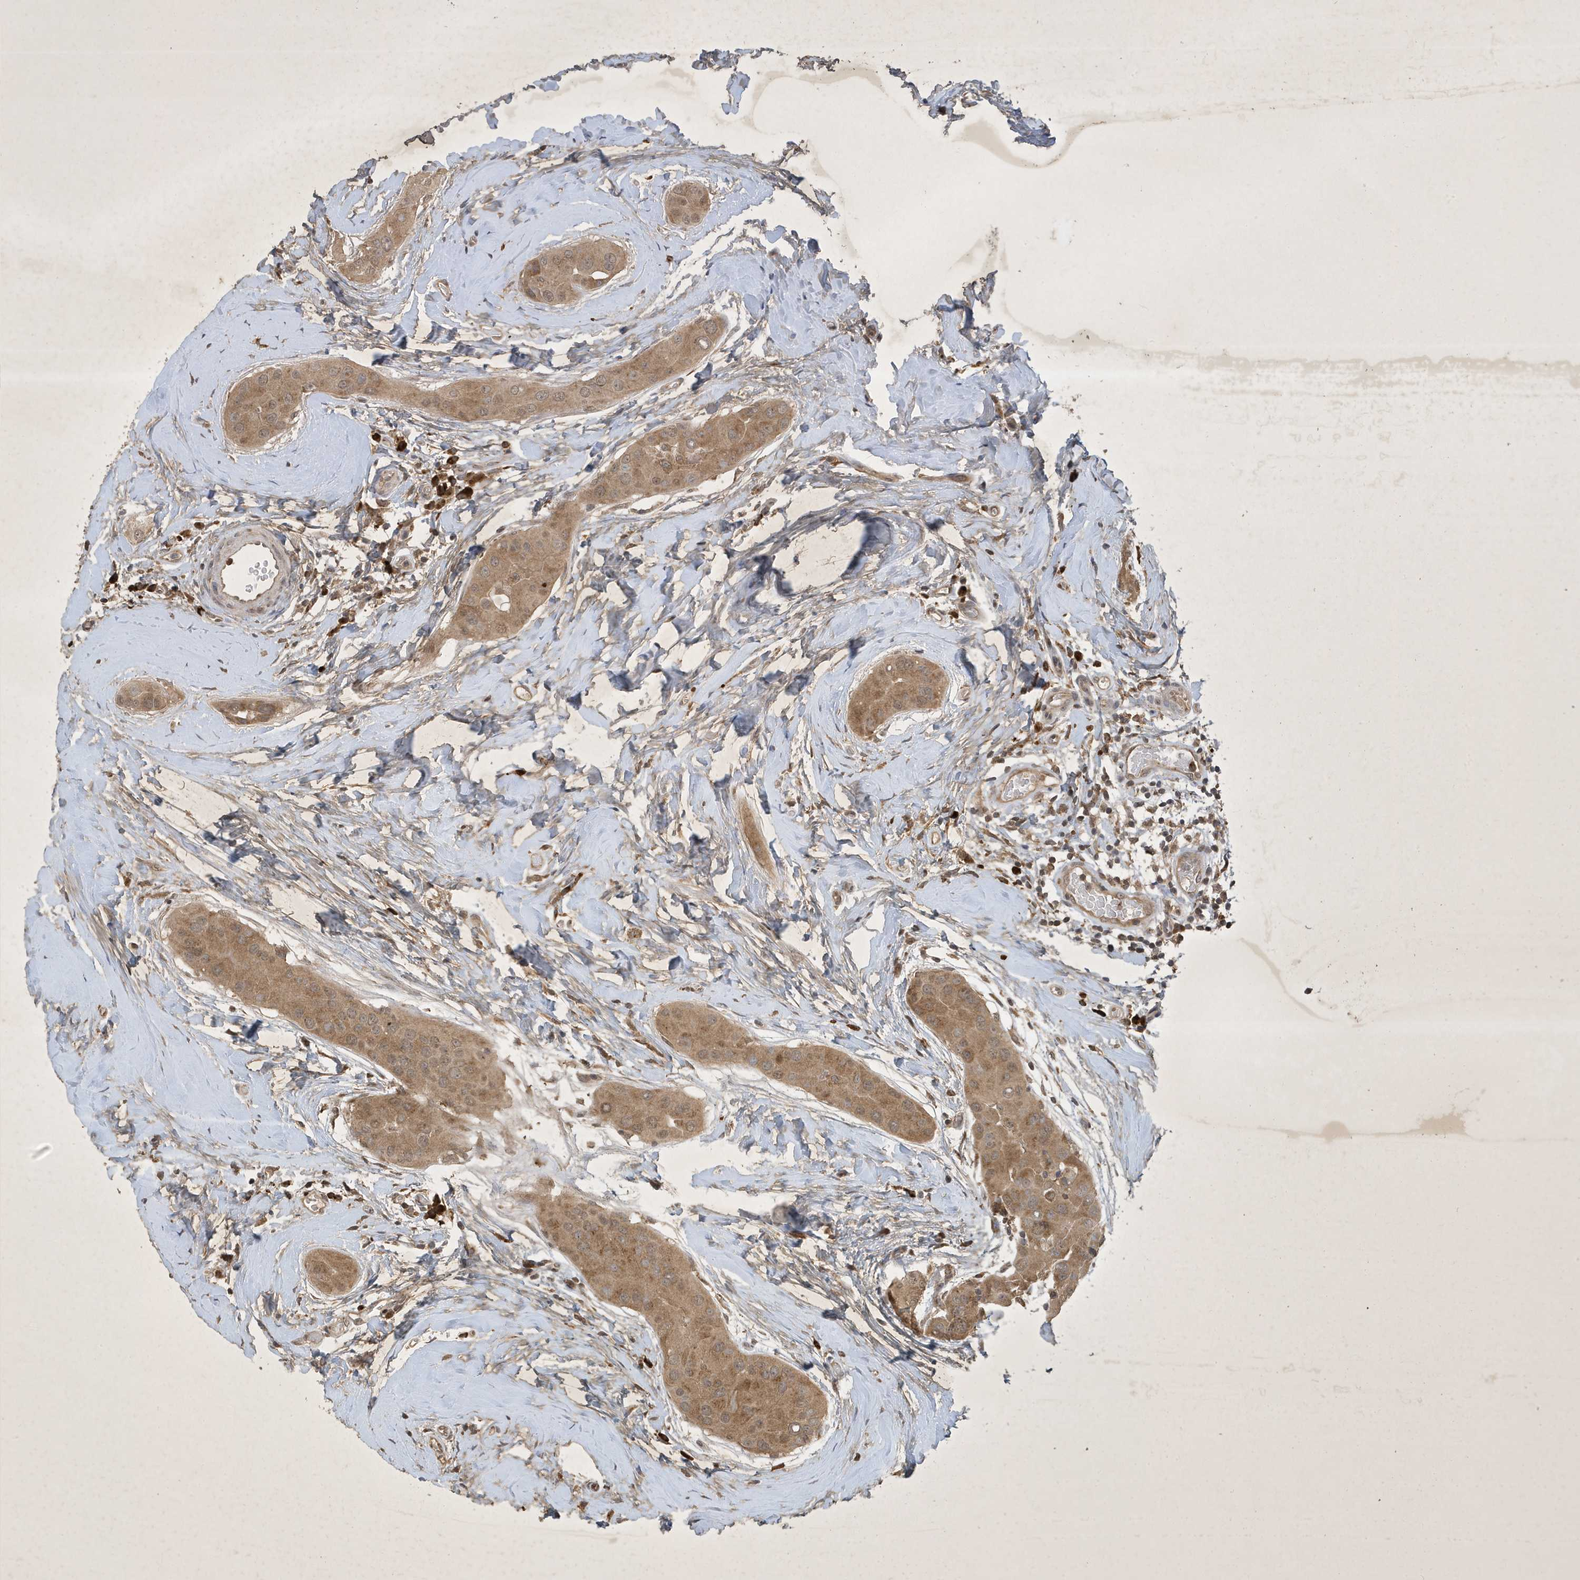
{"staining": {"intensity": "moderate", "quantity": ">75%", "location": "cytoplasmic/membranous,nuclear"}, "tissue": "thyroid cancer", "cell_type": "Tumor cells", "image_type": "cancer", "snomed": [{"axis": "morphology", "description": "Papillary adenocarcinoma, NOS"}, {"axis": "topography", "description": "Thyroid gland"}], "caption": "Immunohistochemistry (IHC) of thyroid cancer (papillary adenocarcinoma) reveals medium levels of moderate cytoplasmic/membranous and nuclear expression in about >75% of tumor cells.", "gene": "STX10", "patient": {"sex": "male", "age": 33}}